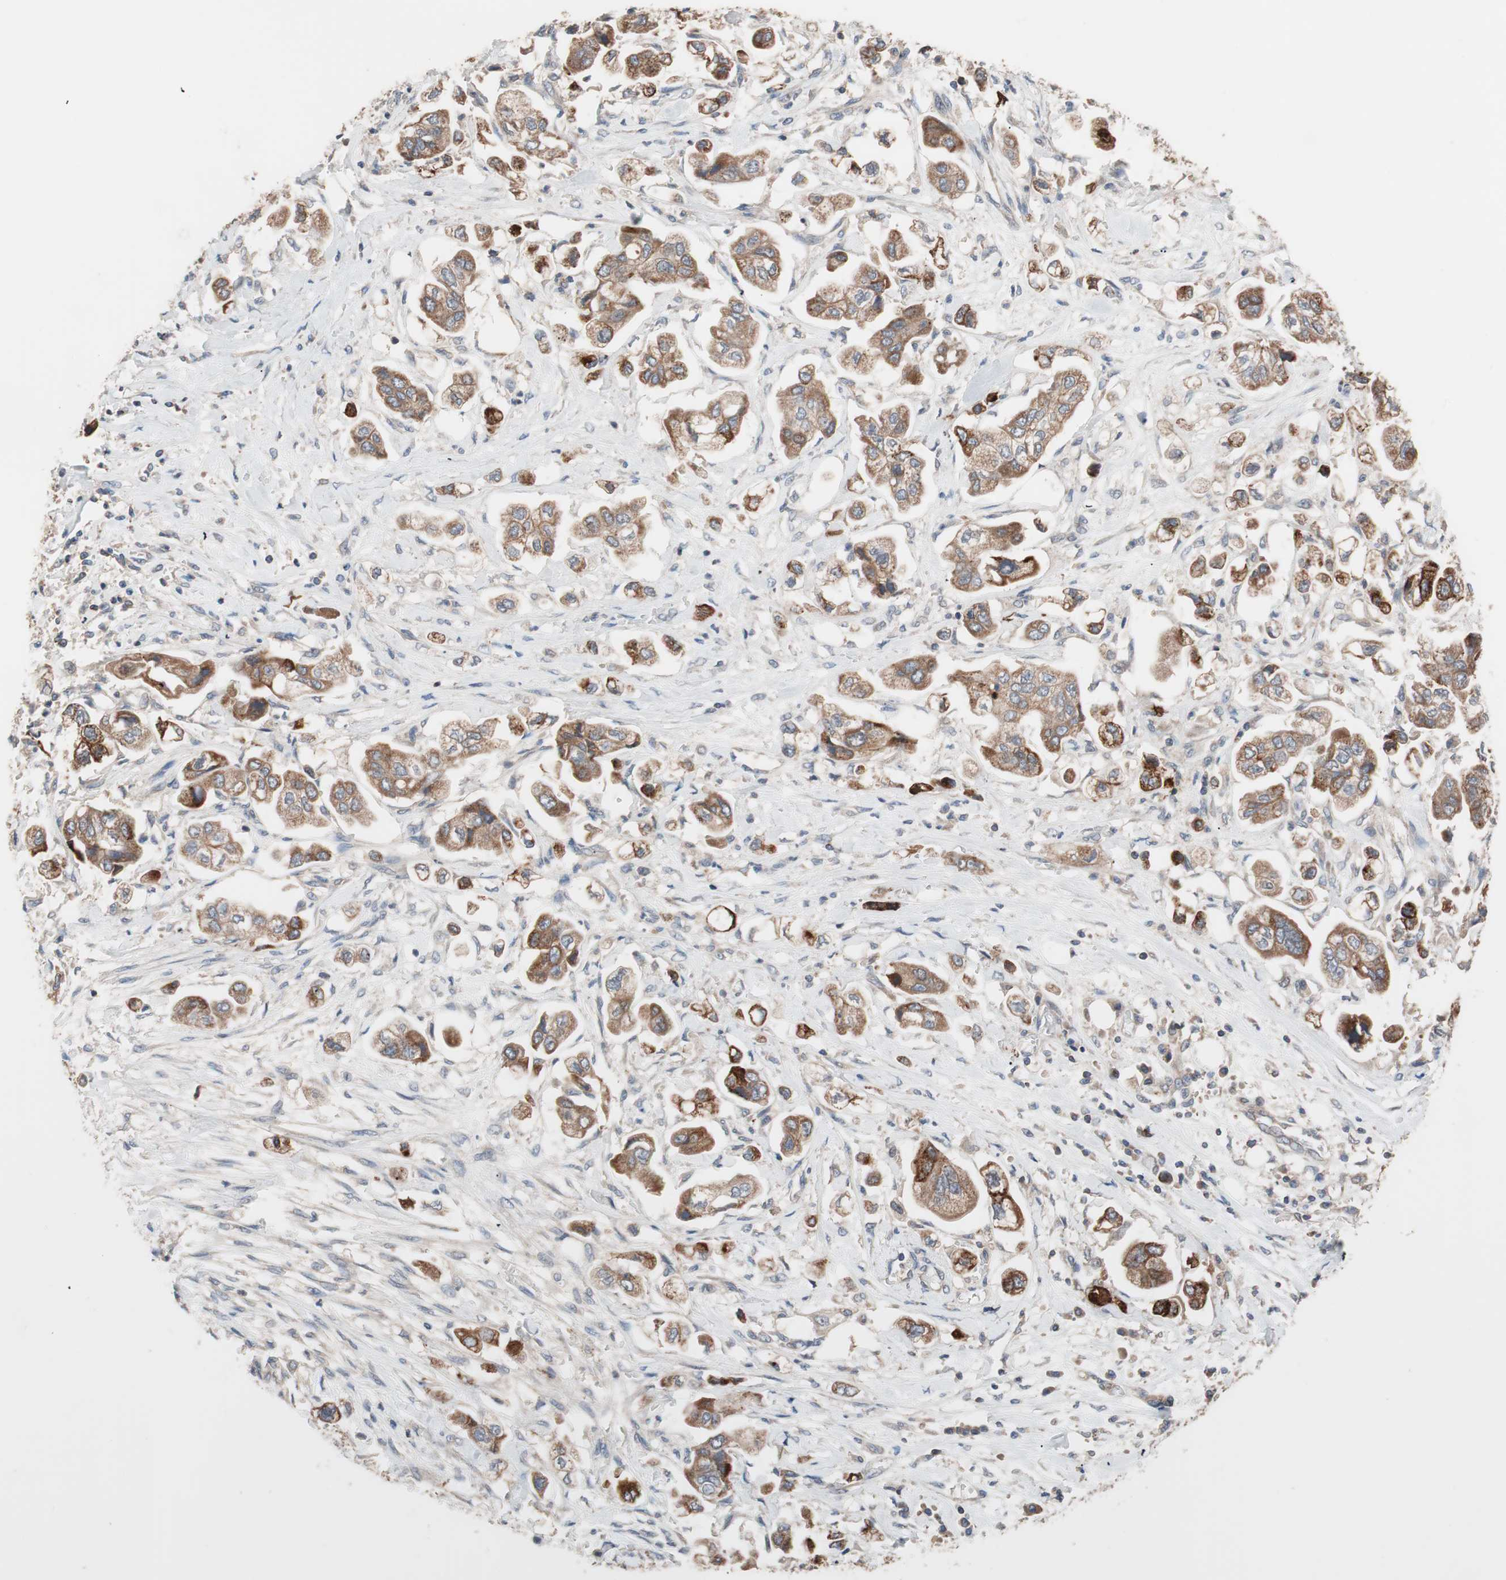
{"staining": {"intensity": "moderate", "quantity": ">75%", "location": "cytoplasmic/membranous"}, "tissue": "stomach cancer", "cell_type": "Tumor cells", "image_type": "cancer", "snomed": [{"axis": "morphology", "description": "Adenocarcinoma, NOS"}, {"axis": "topography", "description": "Stomach"}], "caption": "High-magnification brightfield microscopy of stomach cancer (adenocarcinoma) stained with DAB (brown) and counterstained with hematoxylin (blue). tumor cells exhibit moderate cytoplasmic/membranous positivity is identified in approximately>75% of cells. (Stains: DAB in brown, nuclei in blue, Microscopy: brightfield microscopy at high magnification).", "gene": "SDC4", "patient": {"sex": "male", "age": 62}}